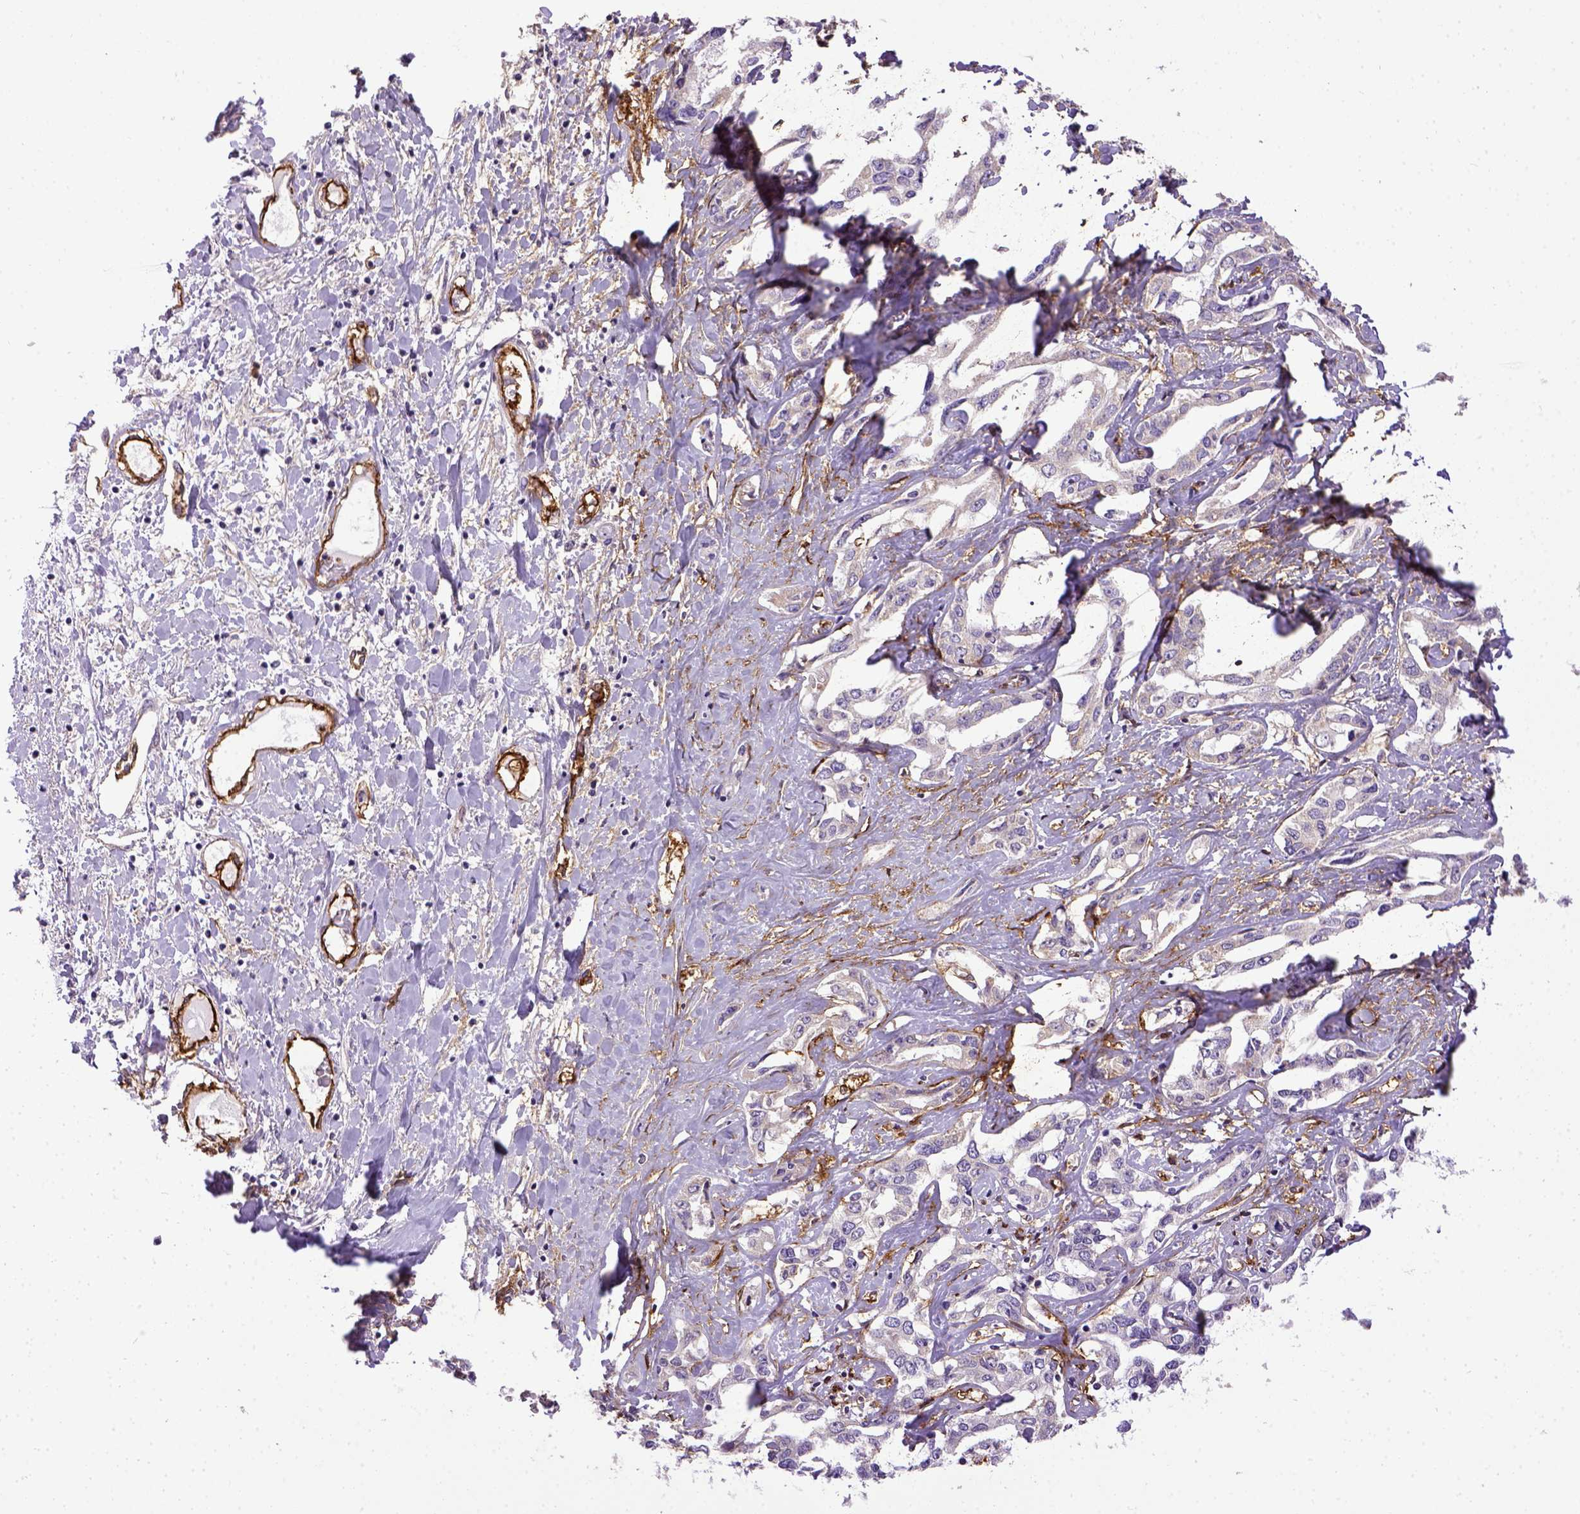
{"staining": {"intensity": "negative", "quantity": "none", "location": "none"}, "tissue": "liver cancer", "cell_type": "Tumor cells", "image_type": "cancer", "snomed": [{"axis": "morphology", "description": "Cholangiocarcinoma"}, {"axis": "topography", "description": "Liver"}], "caption": "Photomicrograph shows no significant protein staining in tumor cells of liver cholangiocarcinoma.", "gene": "ENG", "patient": {"sex": "male", "age": 59}}